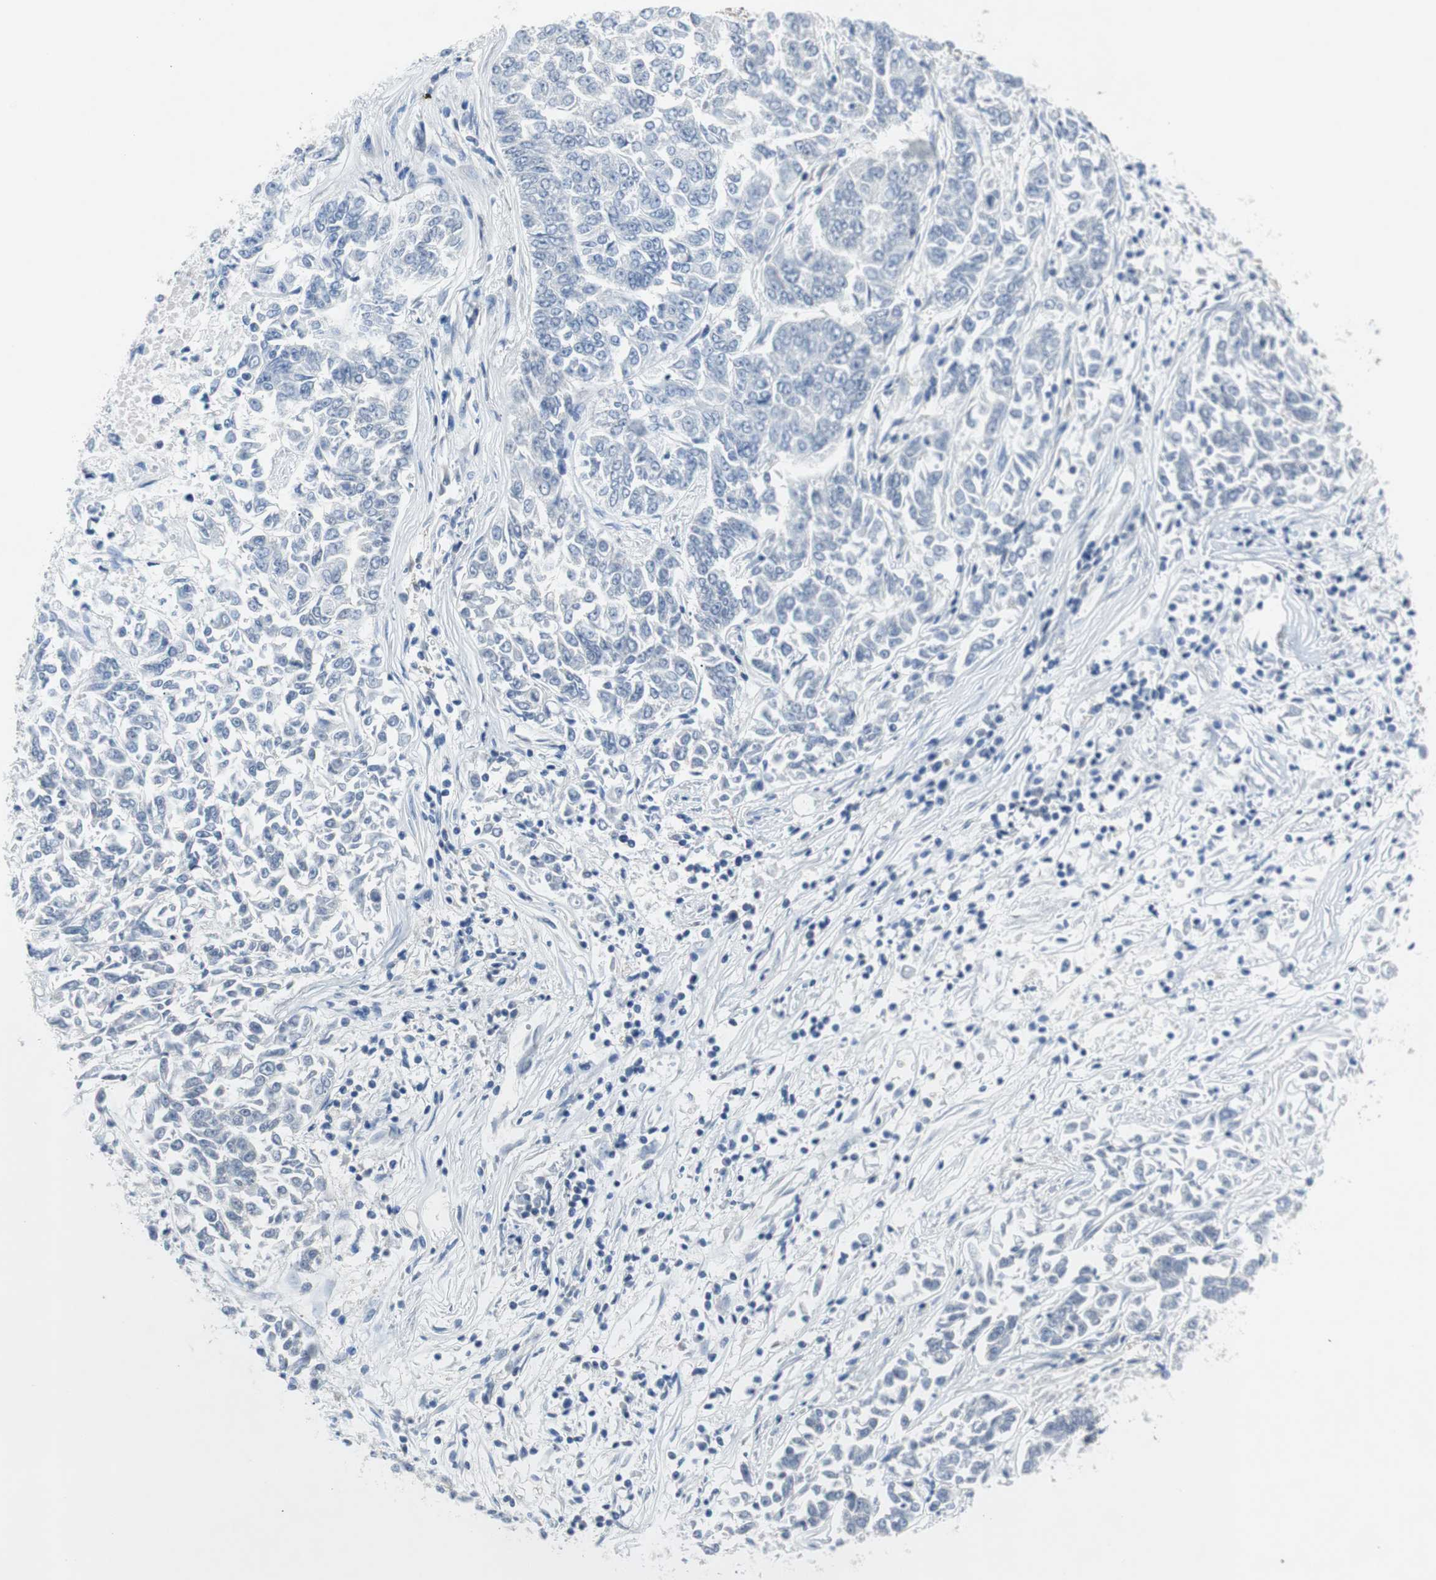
{"staining": {"intensity": "negative", "quantity": "none", "location": "none"}, "tissue": "lung cancer", "cell_type": "Tumor cells", "image_type": "cancer", "snomed": [{"axis": "morphology", "description": "Adenocarcinoma, NOS"}, {"axis": "topography", "description": "Lung"}], "caption": "A high-resolution image shows immunohistochemistry staining of lung cancer (adenocarcinoma), which demonstrates no significant staining in tumor cells.", "gene": "EEF2K", "patient": {"sex": "male", "age": 84}}